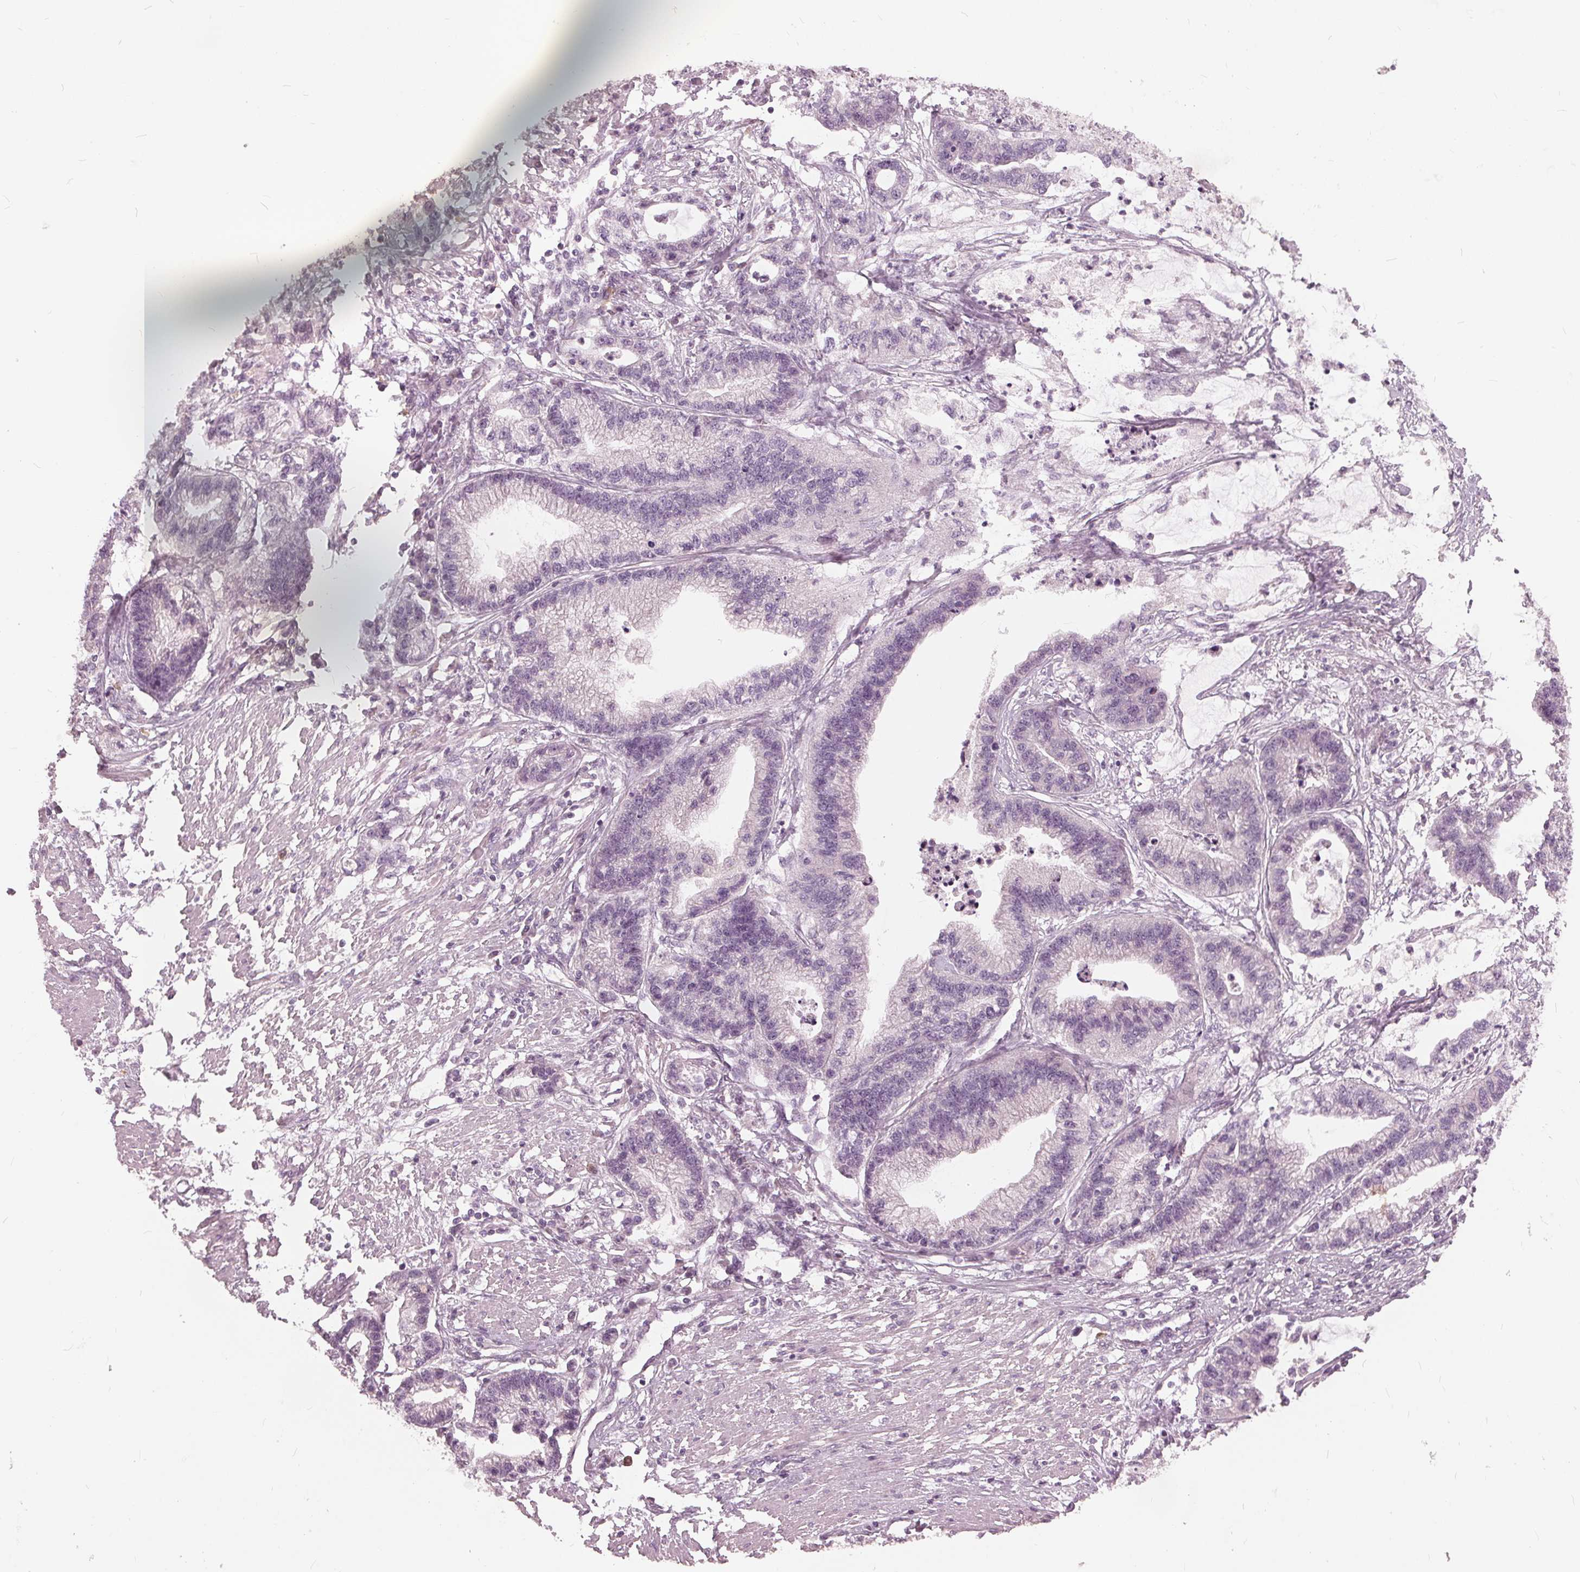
{"staining": {"intensity": "negative", "quantity": "none", "location": "none"}, "tissue": "stomach cancer", "cell_type": "Tumor cells", "image_type": "cancer", "snomed": [{"axis": "morphology", "description": "Adenocarcinoma, NOS"}, {"axis": "topography", "description": "Stomach"}], "caption": "An image of stomach adenocarcinoma stained for a protein exhibits no brown staining in tumor cells.", "gene": "KLK13", "patient": {"sex": "male", "age": 83}}